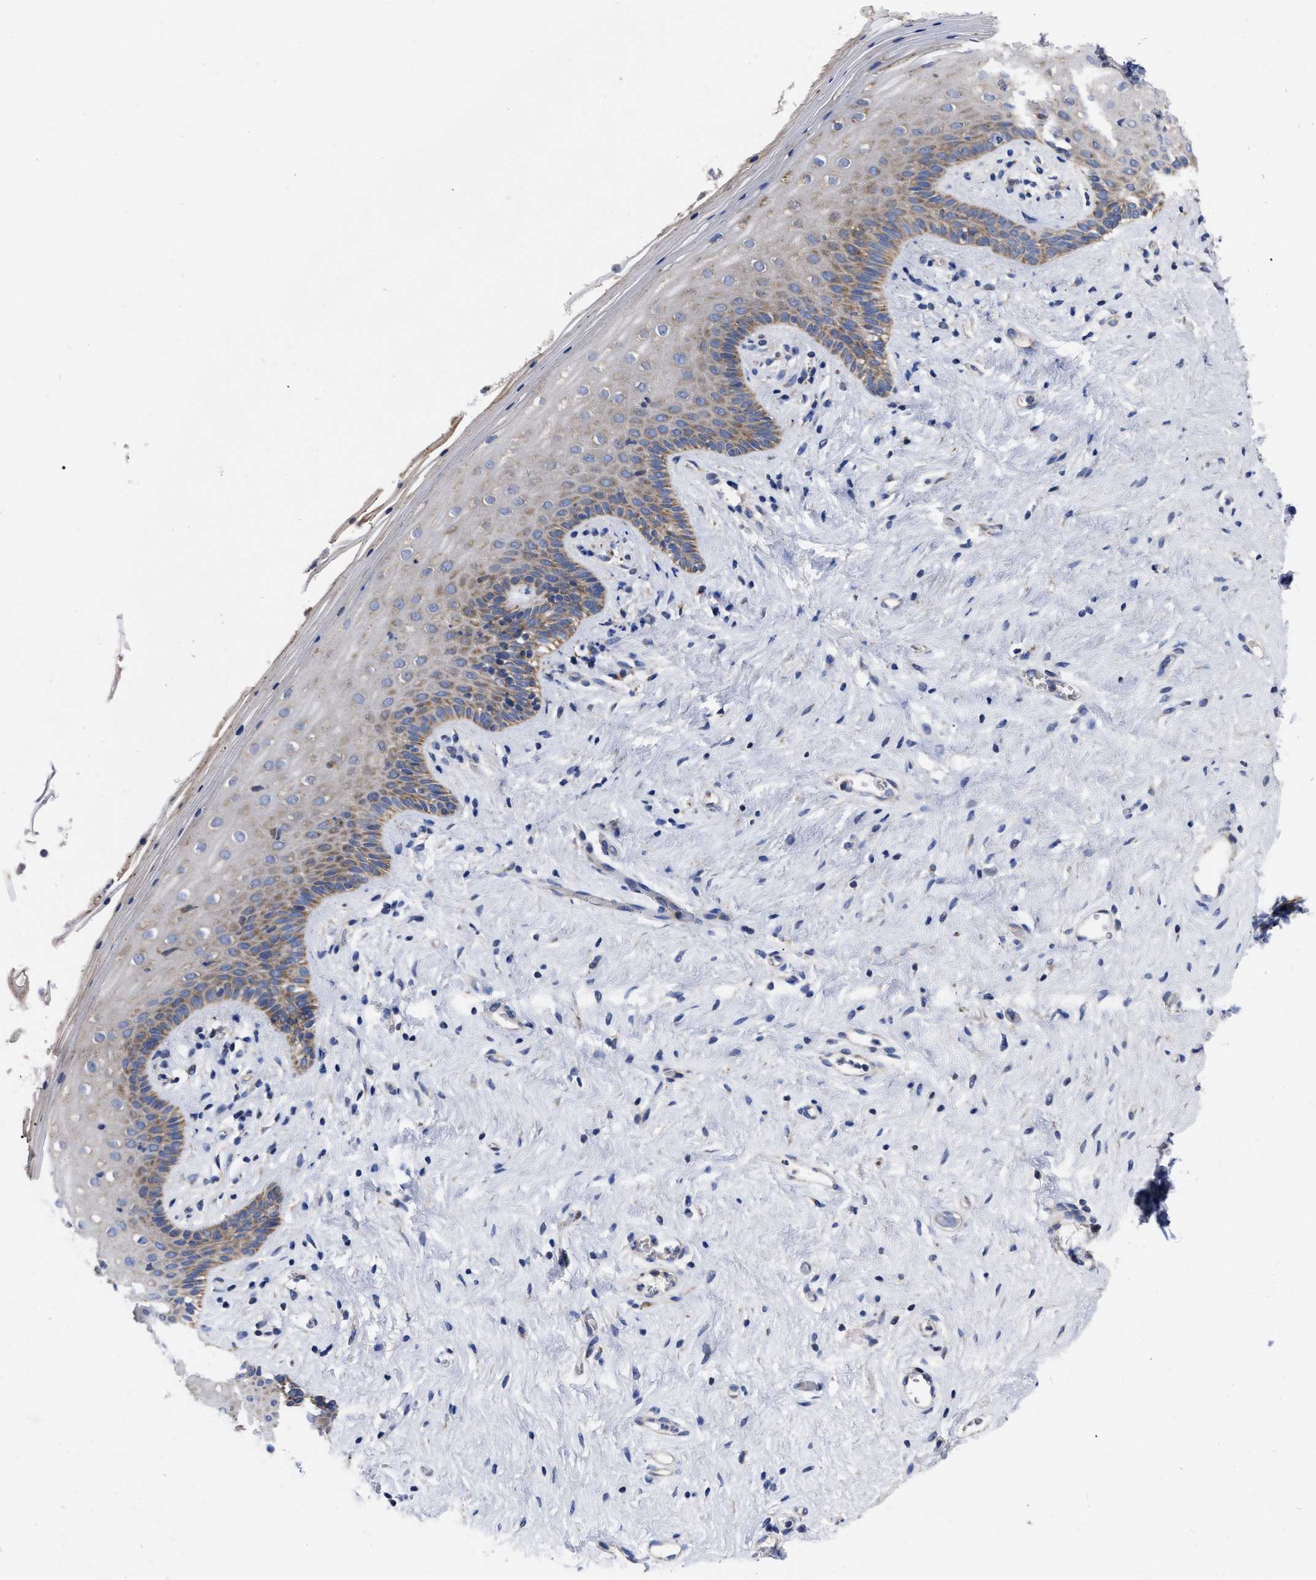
{"staining": {"intensity": "moderate", "quantity": ">75%", "location": "cytoplasmic/membranous"}, "tissue": "vagina", "cell_type": "Squamous epithelial cells", "image_type": "normal", "snomed": [{"axis": "morphology", "description": "Normal tissue, NOS"}, {"axis": "topography", "description": "Vagina"}], "caption": "Immunohistochemical staining of normal vagina shows moderate cytoplasmic/membranous protein staining in approximately >75% of squamous epithelial cells.", "gene": "CDKN2C", "patient": {"sex": "female", "age": 44}}